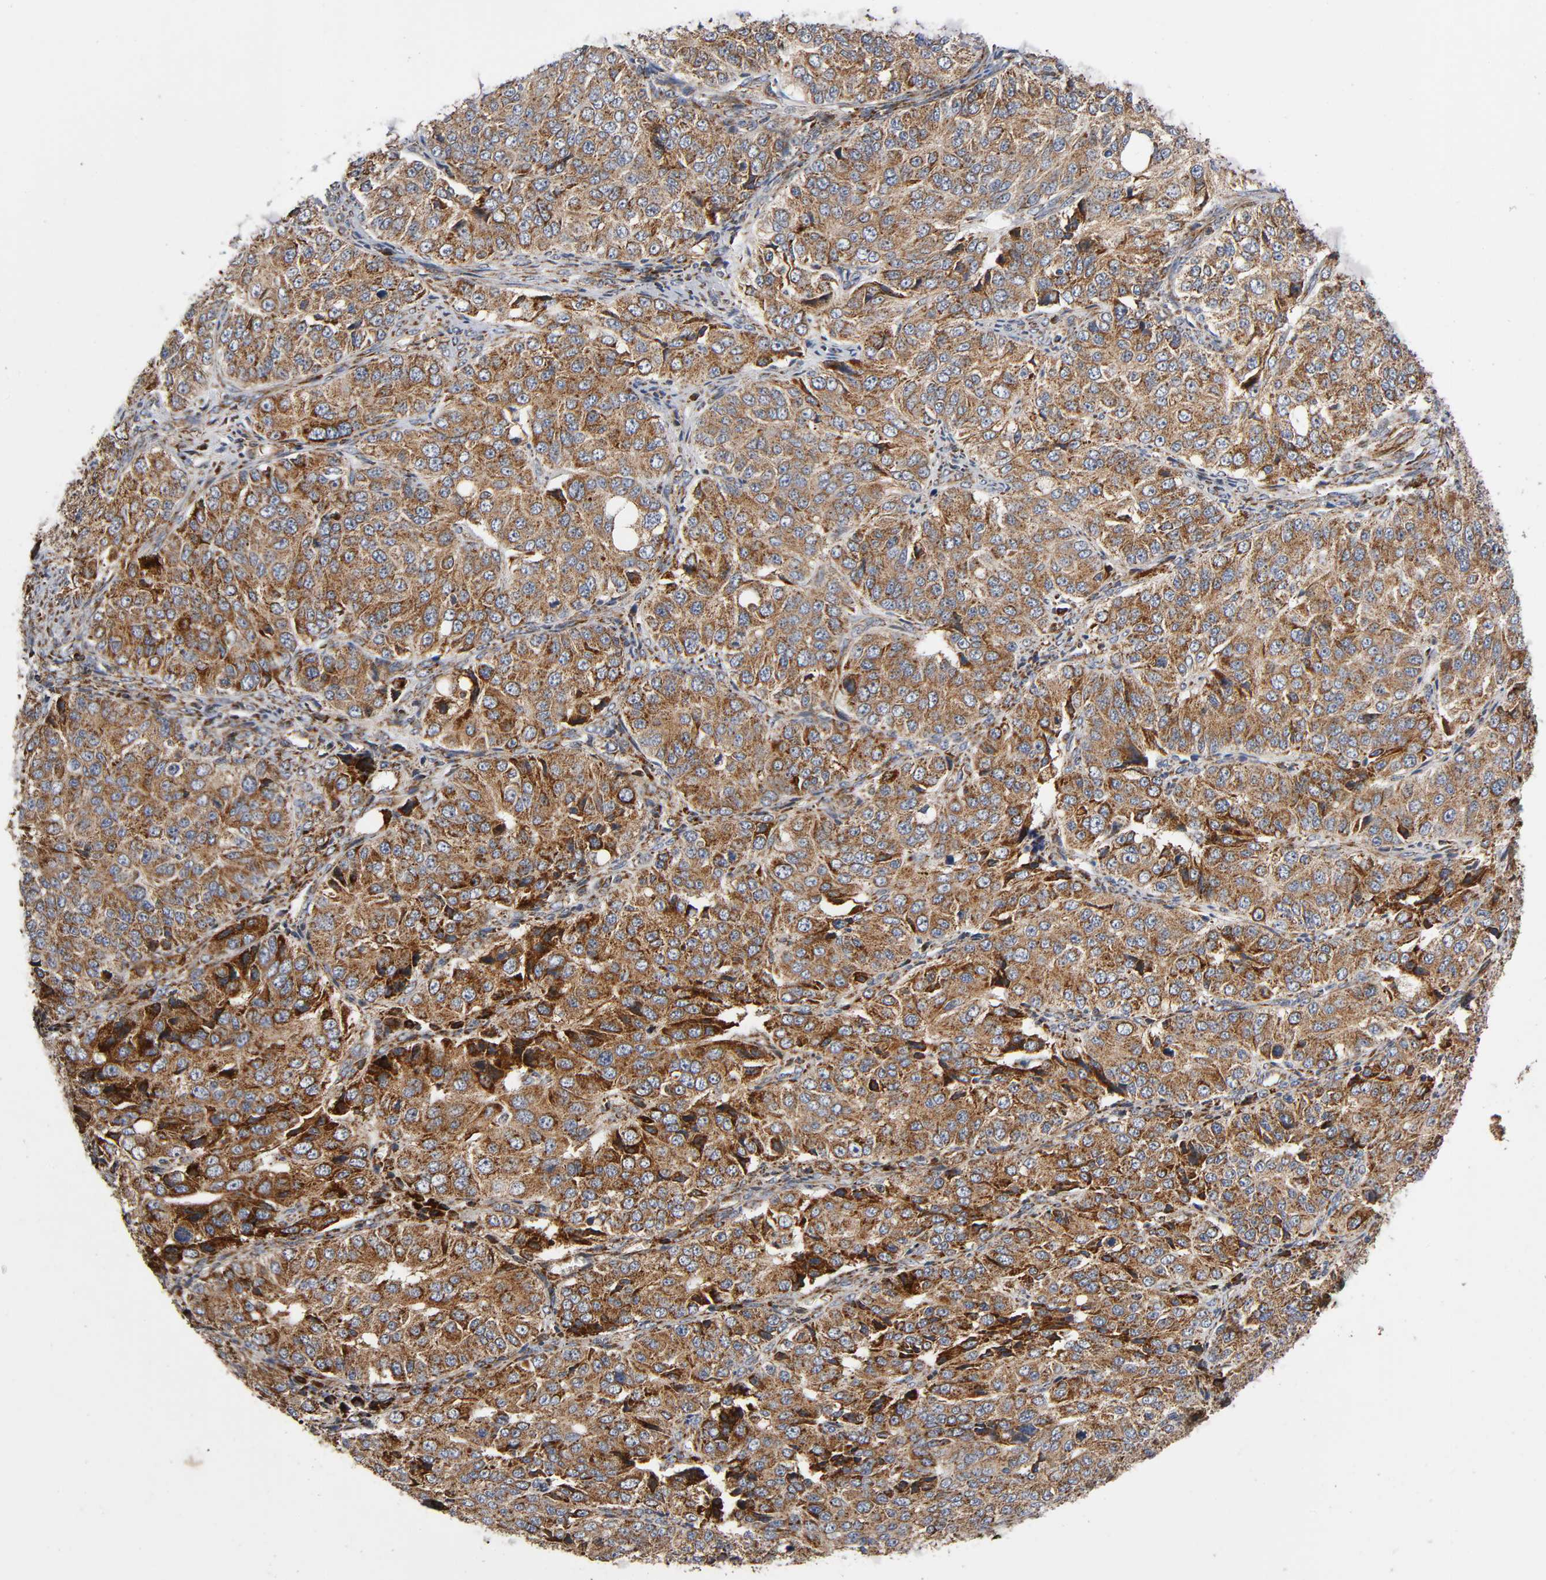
{"staining": {"intensity": "moderate", "quantity": ">75%", "location": "cytoplasmic/membranous"}, "tissue": "ovarian cancer", "cell_type": "Tumor cells", "image_type": "cancer", "snomed": [{"axis": "morphology", "description": "Carcinoma, endometroid"}, {"axis": "topography", "description": "Ovary"}], "caption": "High-power microscopy captured an immunohistochemistry micrograph of ovarian endometroid carcinoma, revealing moderate cytoplasmic/membranous positivity in approximately >75% of tumor cells.", "gene": "MAP3K1", "patient": {"sex": "female", "age": 51}}